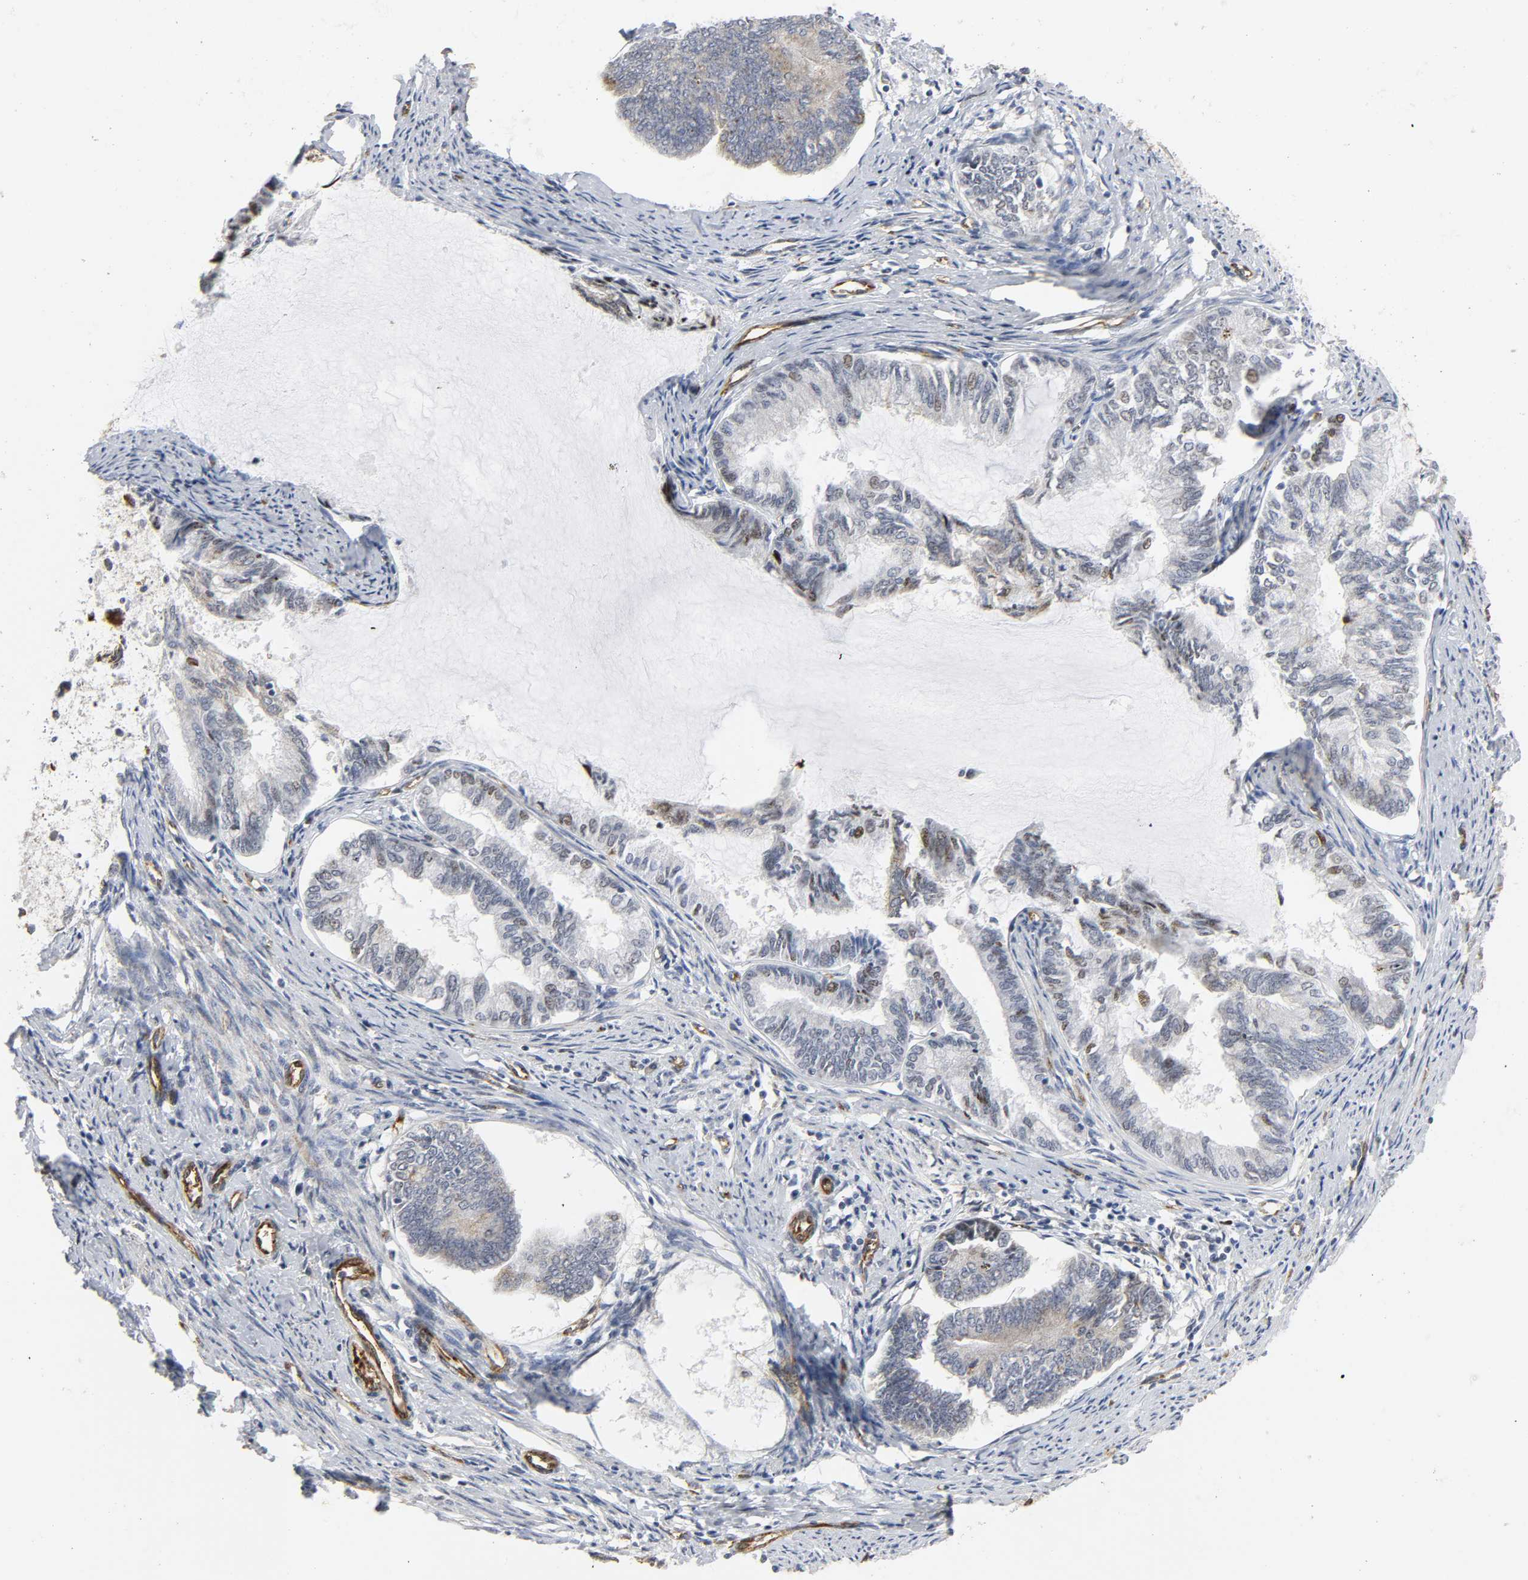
{"staining": {"intensity": "weak", "quantity": "<25%", "location": "nuclear"}, "tissue": "endometrial cancer", "cell_type": "Tumor cells", "image_type": "cancer", "snomed": [{"axis": "morphology", "description": "Adenocarcinoma, NOS"}, {"axis": "topography", "description": "Endometrium"}], "caption": "High magnification brightfield microscopy of adenocarcinoma (endometrial) stained with DAB (3,3'-diaminobenzidine) (brown) and counterstained with hematoxylin (blue): tumor cells show no significant staining. (DAB immunohistochemistry, high magnification).", "gene": "DOCK1", "patient": {"sex": "female", "age": 86}}